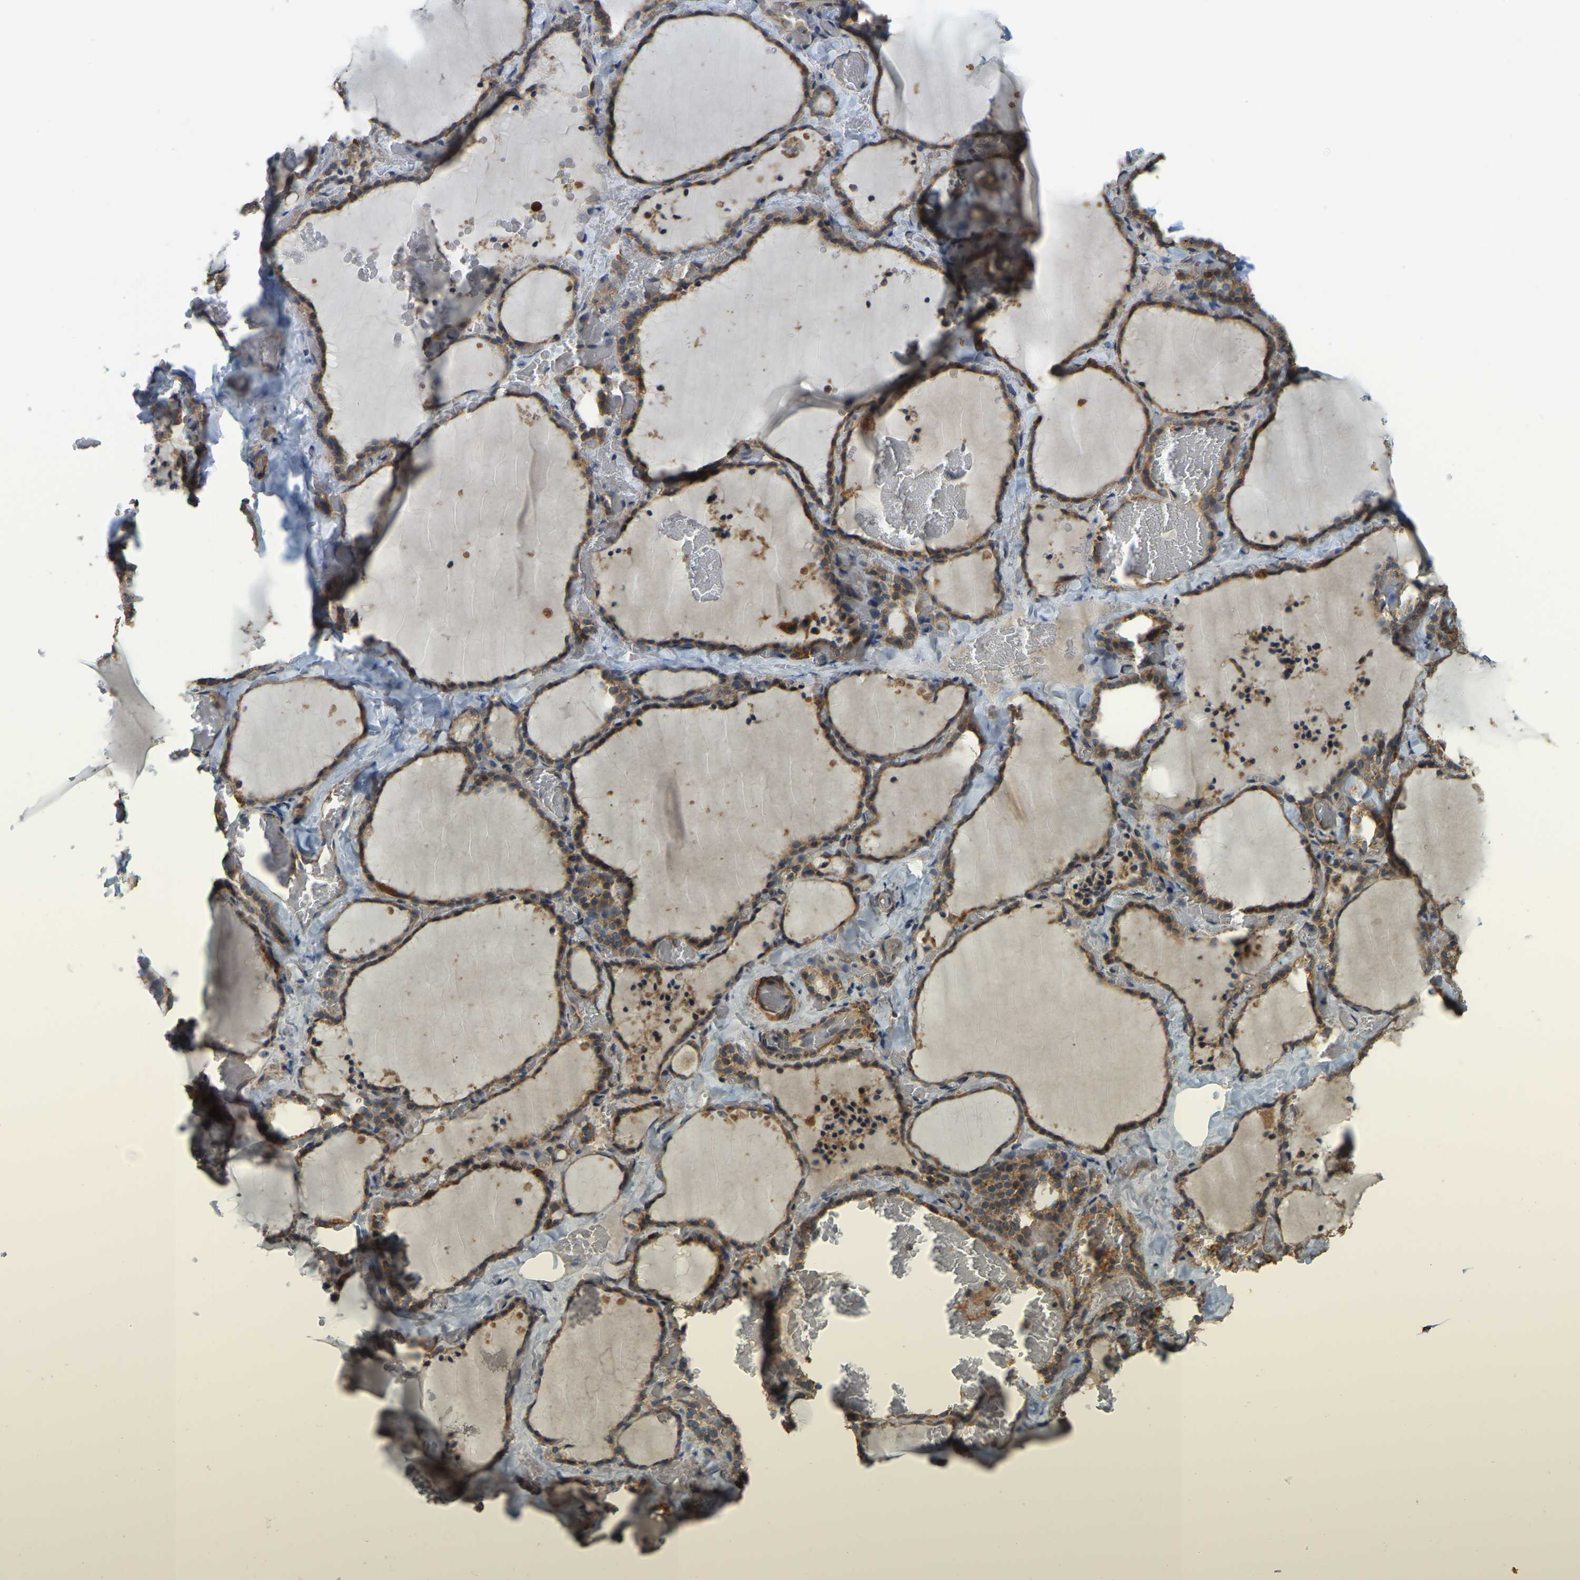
{"staining": {"intensity": "moderate", "quantity": ">75%", "location": "cytoplasmic/membranous"}, "tissue": "thyroid gland", "cell_type": "Glandular cells", "image_type": "normal", "snomed": [{"axis": "morphology", "description": "Normal tissue, NOS"}, {"axis": "topography", "description": "Thyroid gland"}], "caption": "Thyroid gland stained with a protein marker demonstrates moderate staining in glandular cells.", "gene": "GNG2", "patient": {"sex": "female", "age": 22}}